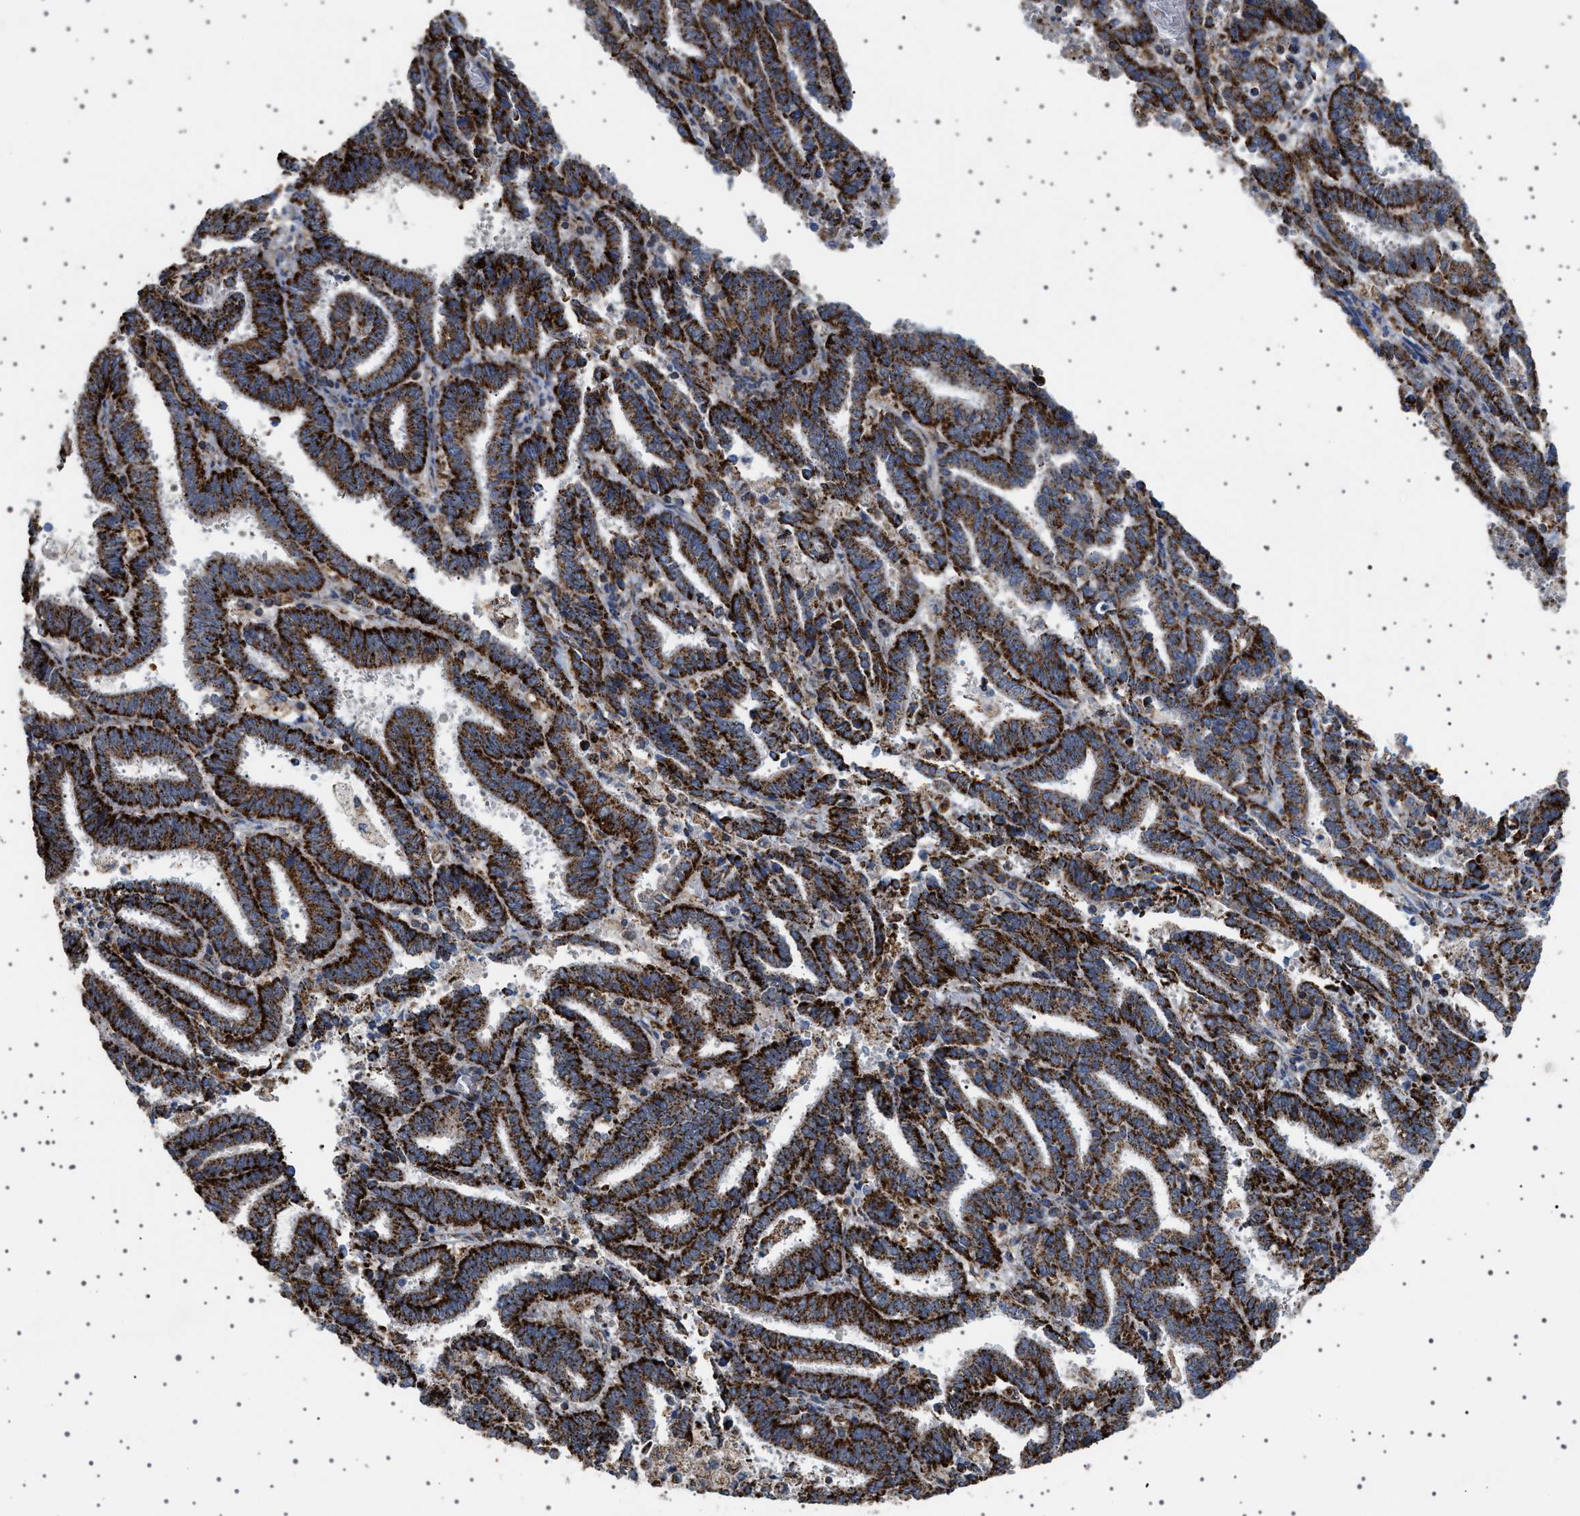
{"staining": {"intensity": "strong", "quantity": ">75%", "location": "cytoplasmic/membranous"}, "tissue": "endometrial cancer", "cell_type": "Tumor cells", "image_type": "cancer", "snomed": [{"axis": "morphology", "description": "Adenocarcinoma, NOS"}, {"axis": "topography", "description": "Uterus"}], "caption": "Protein expression analysis of human endometrial cancer reveals strong cytoplasmic/membranous staining in about >75% of tumor cells.", "gene": "UBXN8", "patient": {"sex": "female", "age": 83}}